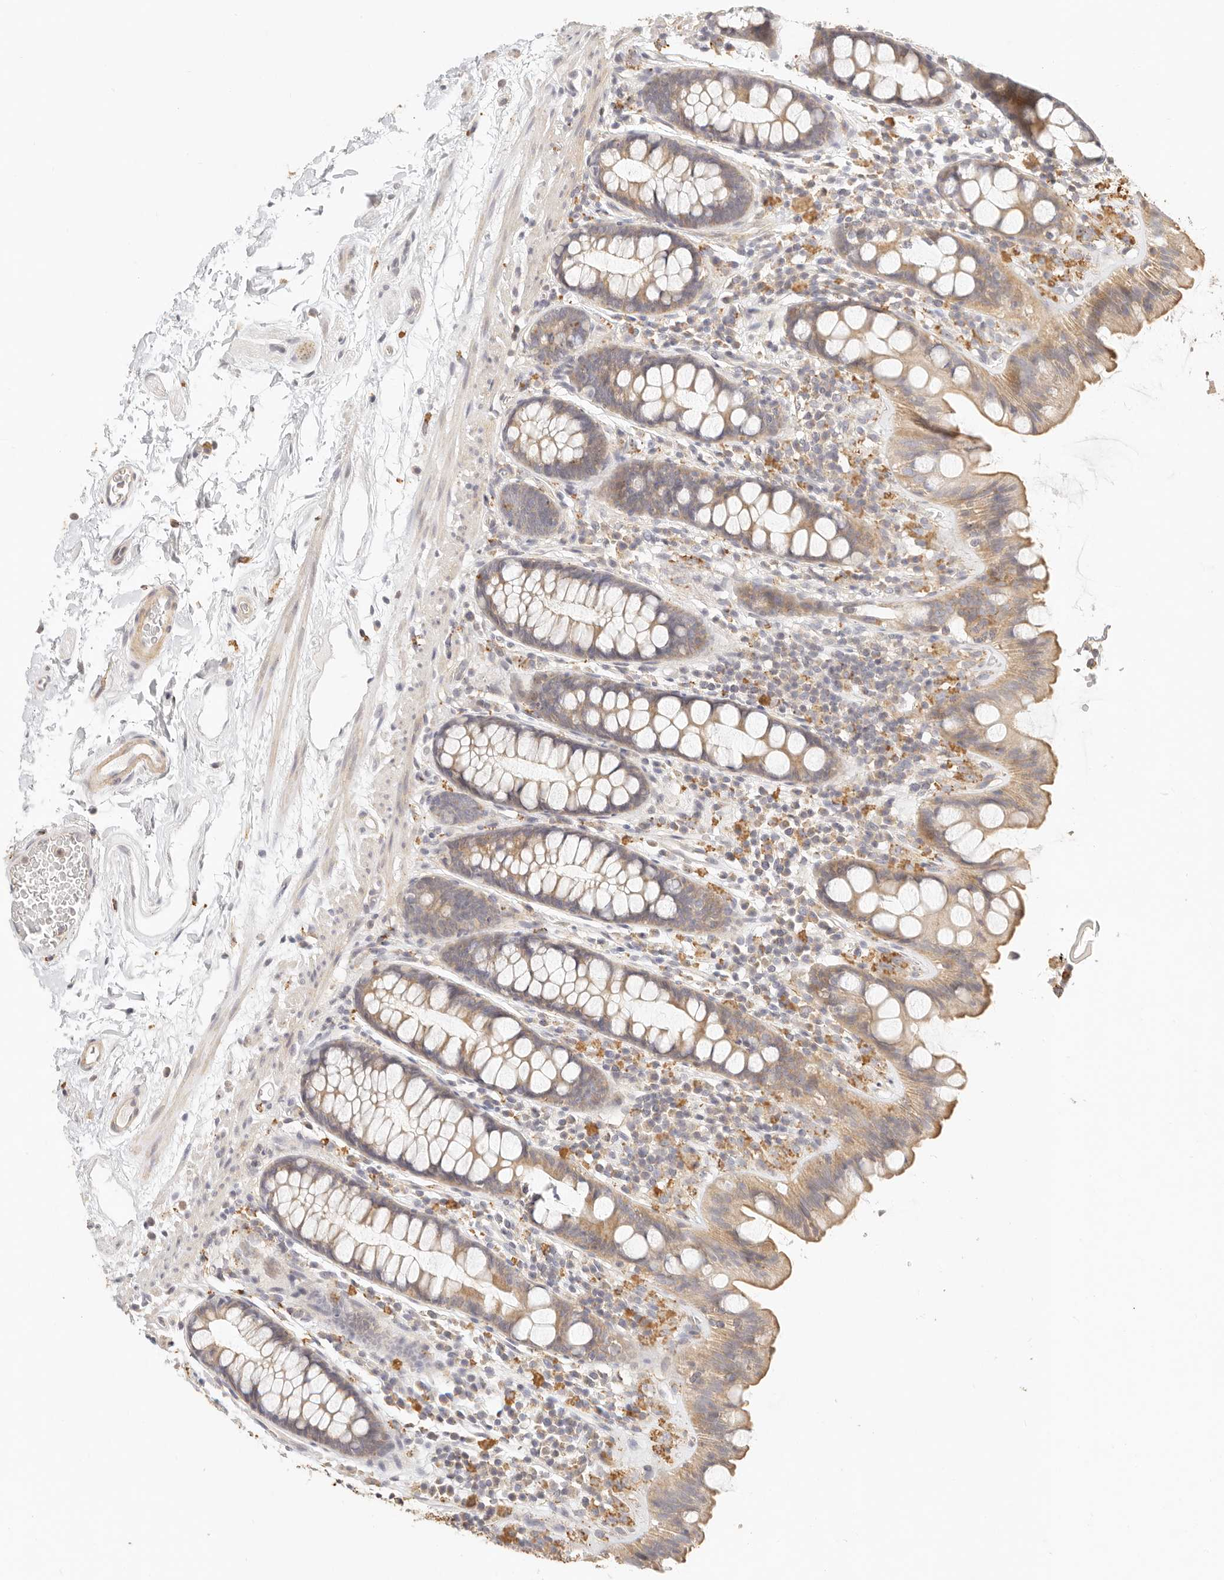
{"staining": {"intensity": "weak", "quantity": "25%-75%", "location": "cytoplasmic/membranous"}, "tissue": "colon", "cell_type": "Endothelial cells", "image_type": "normal", "snomed": [{"axis": "morphology", "description": "Normal tissue, NOS"}, {"axis": "topography", "description": "Colon"}], "caption": "DAB immunohistochemical staining of normal human colon reveals weak cytoplasmic/membranous protein staining in approximately 25%-75% of endothelial cells.", "gene": "CNMD", "patient": {"sex": "female", "age": 80}}